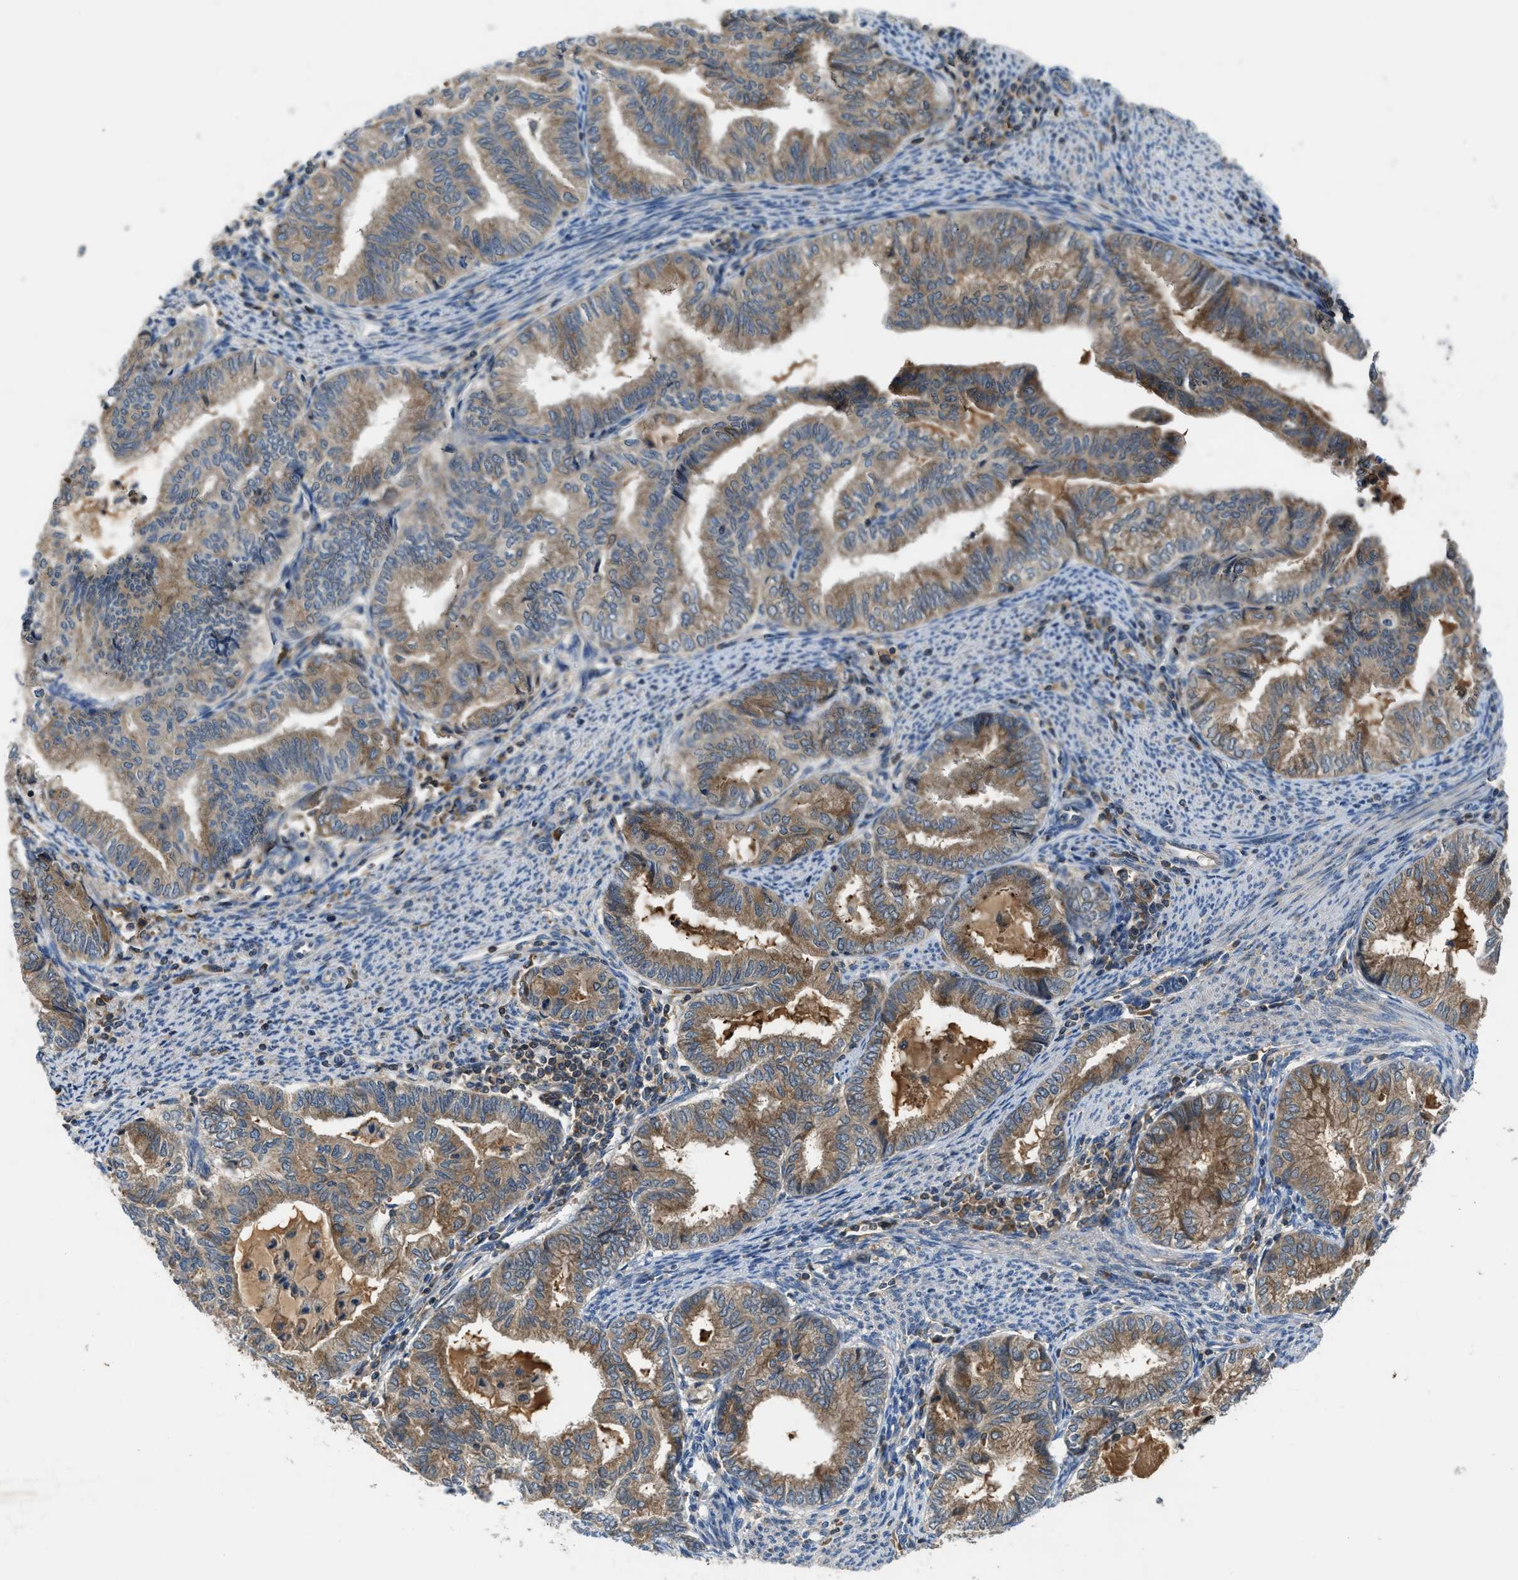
{"staining": {"intensity": "moderate", "quantity": ">75%", "location": "cytoplasmic/membranous"}, "tissue": "endometrial cancer", "cell_type": "Tumor cells", "image_type": "cancer", "snomed": [{"axis": "morphology", "description": "Adenocarcinoma, NOS"}, {"axis": "topography", "description": "Endometrium"}], "caption": "IHC photomicrograph of neoplastic tissue: human endometrial adenocarcinoma stained using IHC exhibits medium levels of moderate protein expression localized specifically in the cytoplasmic/membranous of tumor cells, appearing as a cytoplasmic/membranous brown color.", "gene": "PAFAH2", "patient": {"sex": "female", "age": 79}}